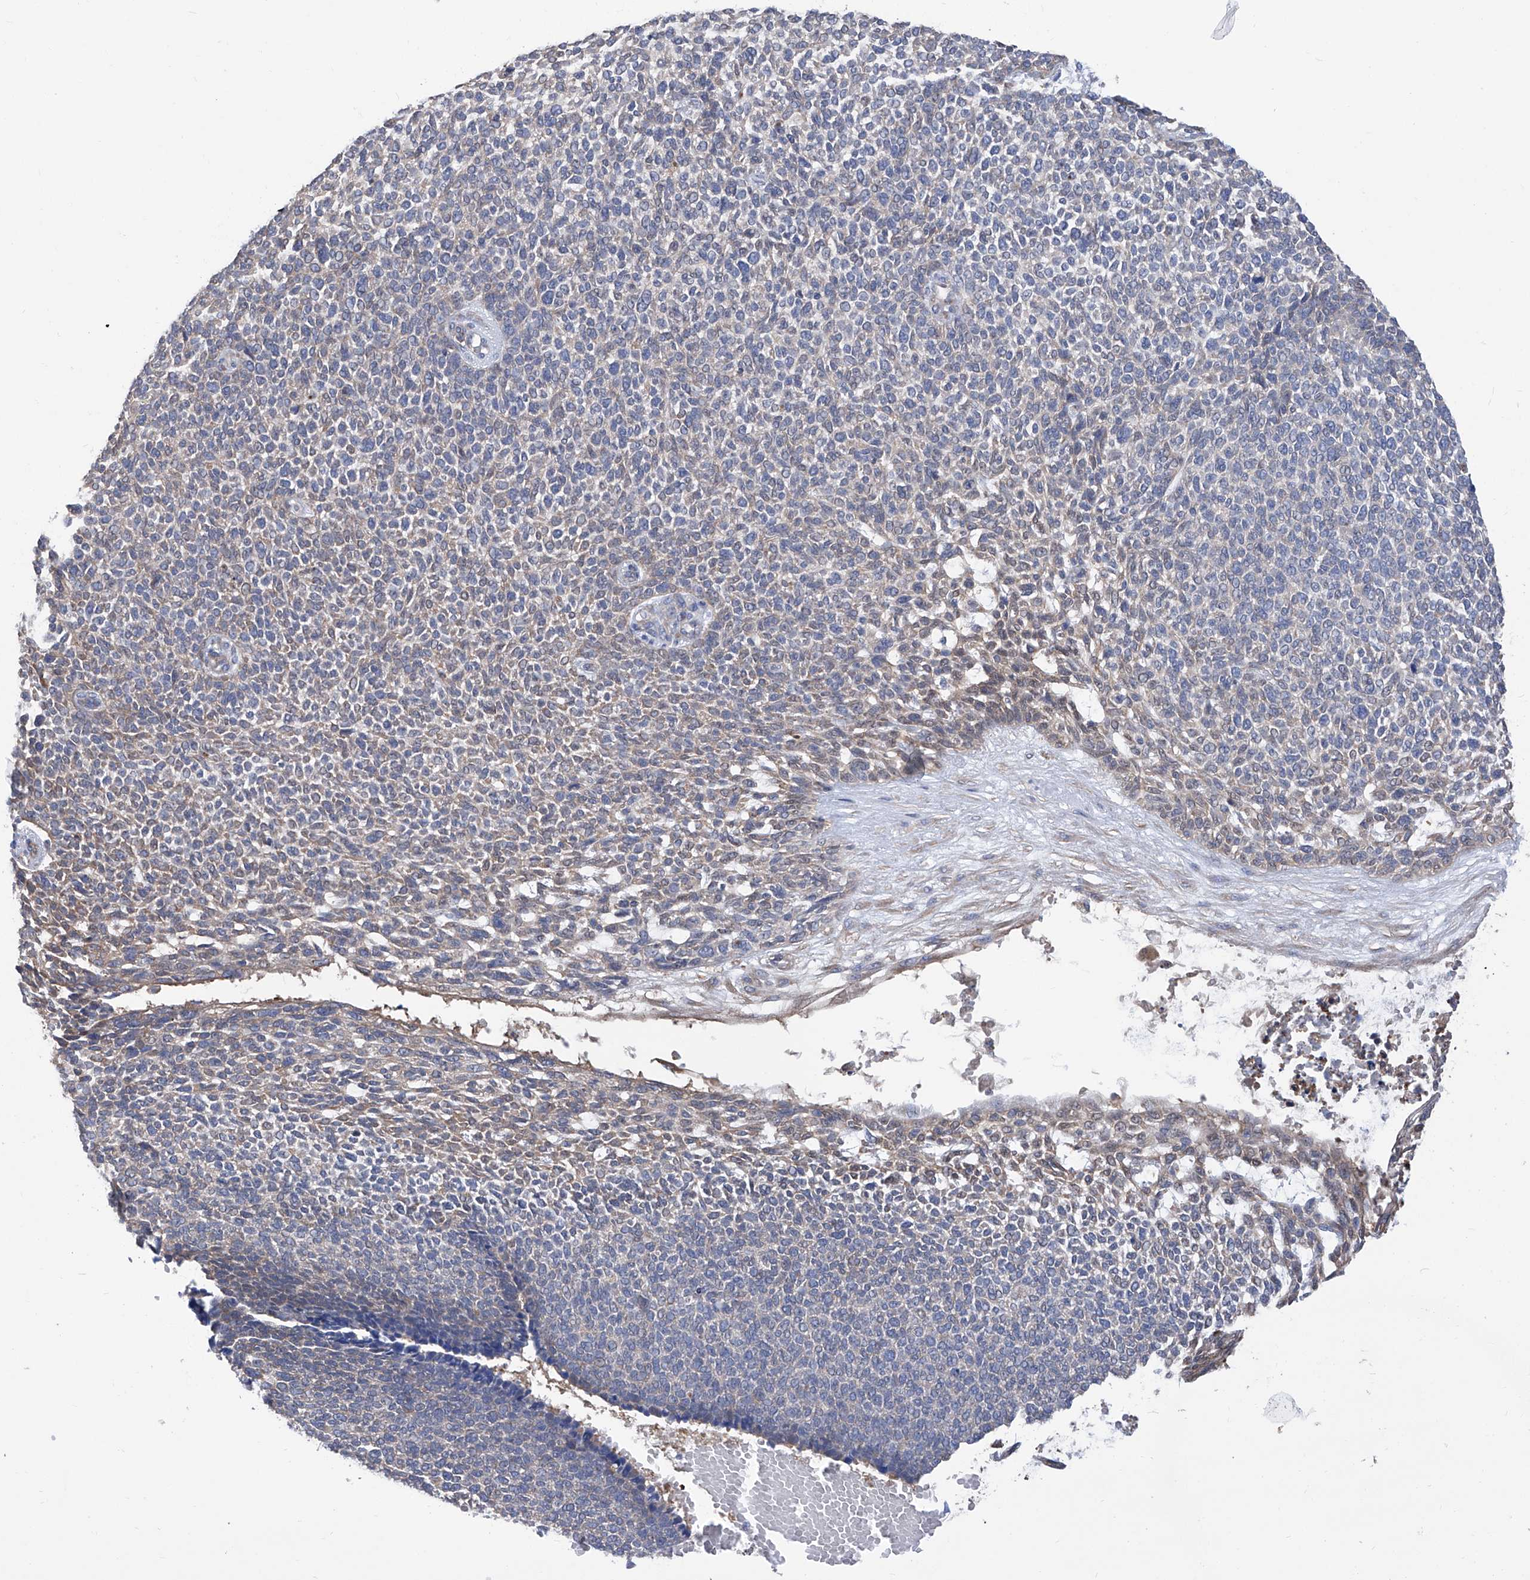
{"staining": {"intensity": "weak", "quantity": "25%-75%", "location": "cytoplasmic/membranous"}, "tissue": "skin cancer", "cell_type": "Tumor cells", "image_type": "cancer", "snomed": [{"axis": "morphology", "description": "Basal cell carcinoma"}, {"axis": "topography", "description": "Skin"}], "caption": "Approximately 25%-75% of tumor cells in skin cancer reveal weak cytoplasmic/membranous protein positivity as visualized by brown immunohistochemical staining.", "gene": "SMS", "patient": {"sex": "female", "age": 84}}